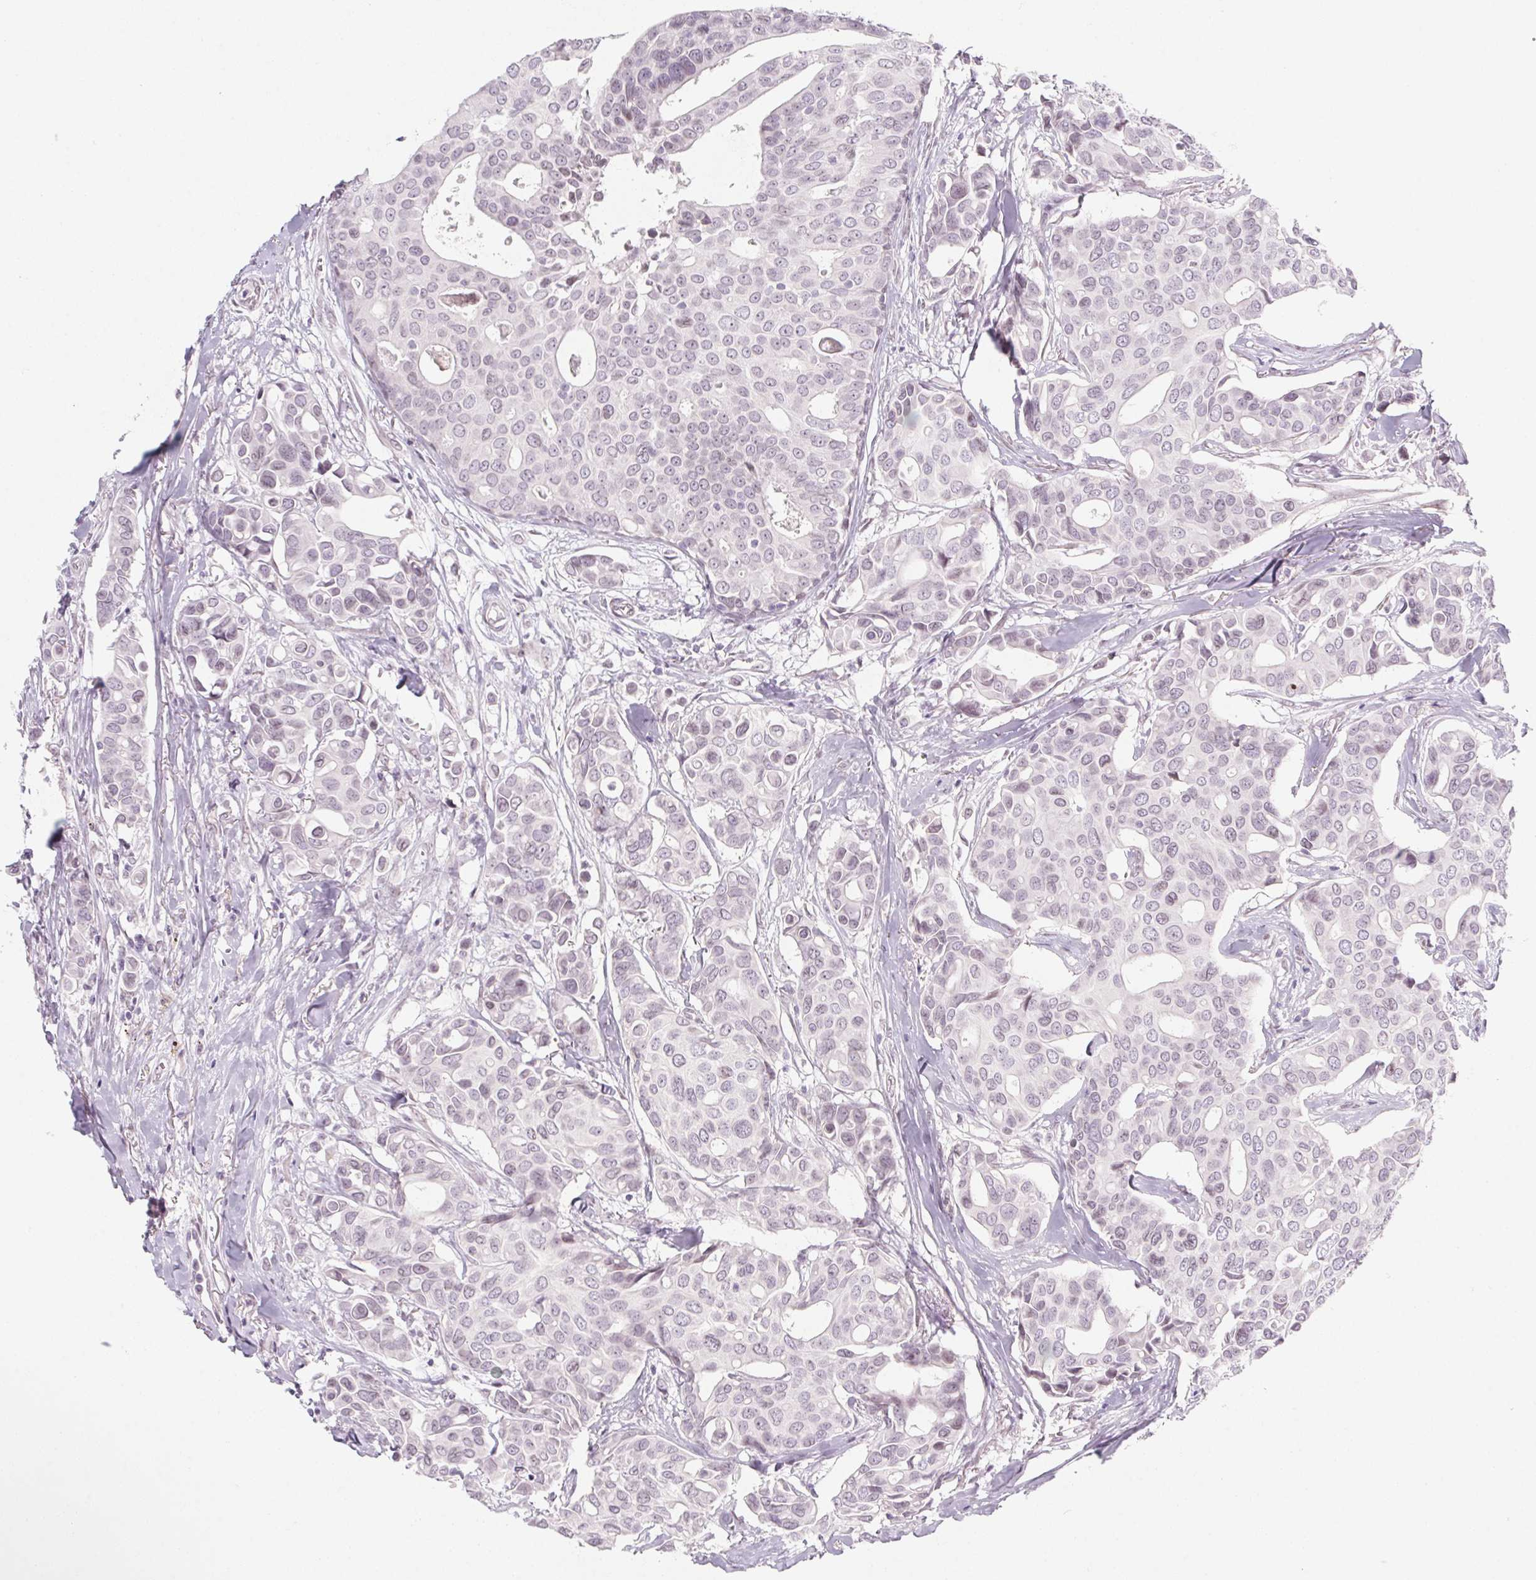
{"staining": {"intensity": "negative", "quantity": "none", "location": "none"}, "tissue": "breast cancer", "cell_type": "Tumor cells", "image_type": "cancer", "snomed": [{"axis": "morphology", "description": "Duct carcinoma"}, {"axis": "topography", "description": "Breast"}], "caption": "Immunohistochemical staining of infiltrating ductal carcinoma (breast) reveals no significant positivity in tumor cells.", "gene": "KCNQ2", "patient": {"sex": "female", "age": 54}}